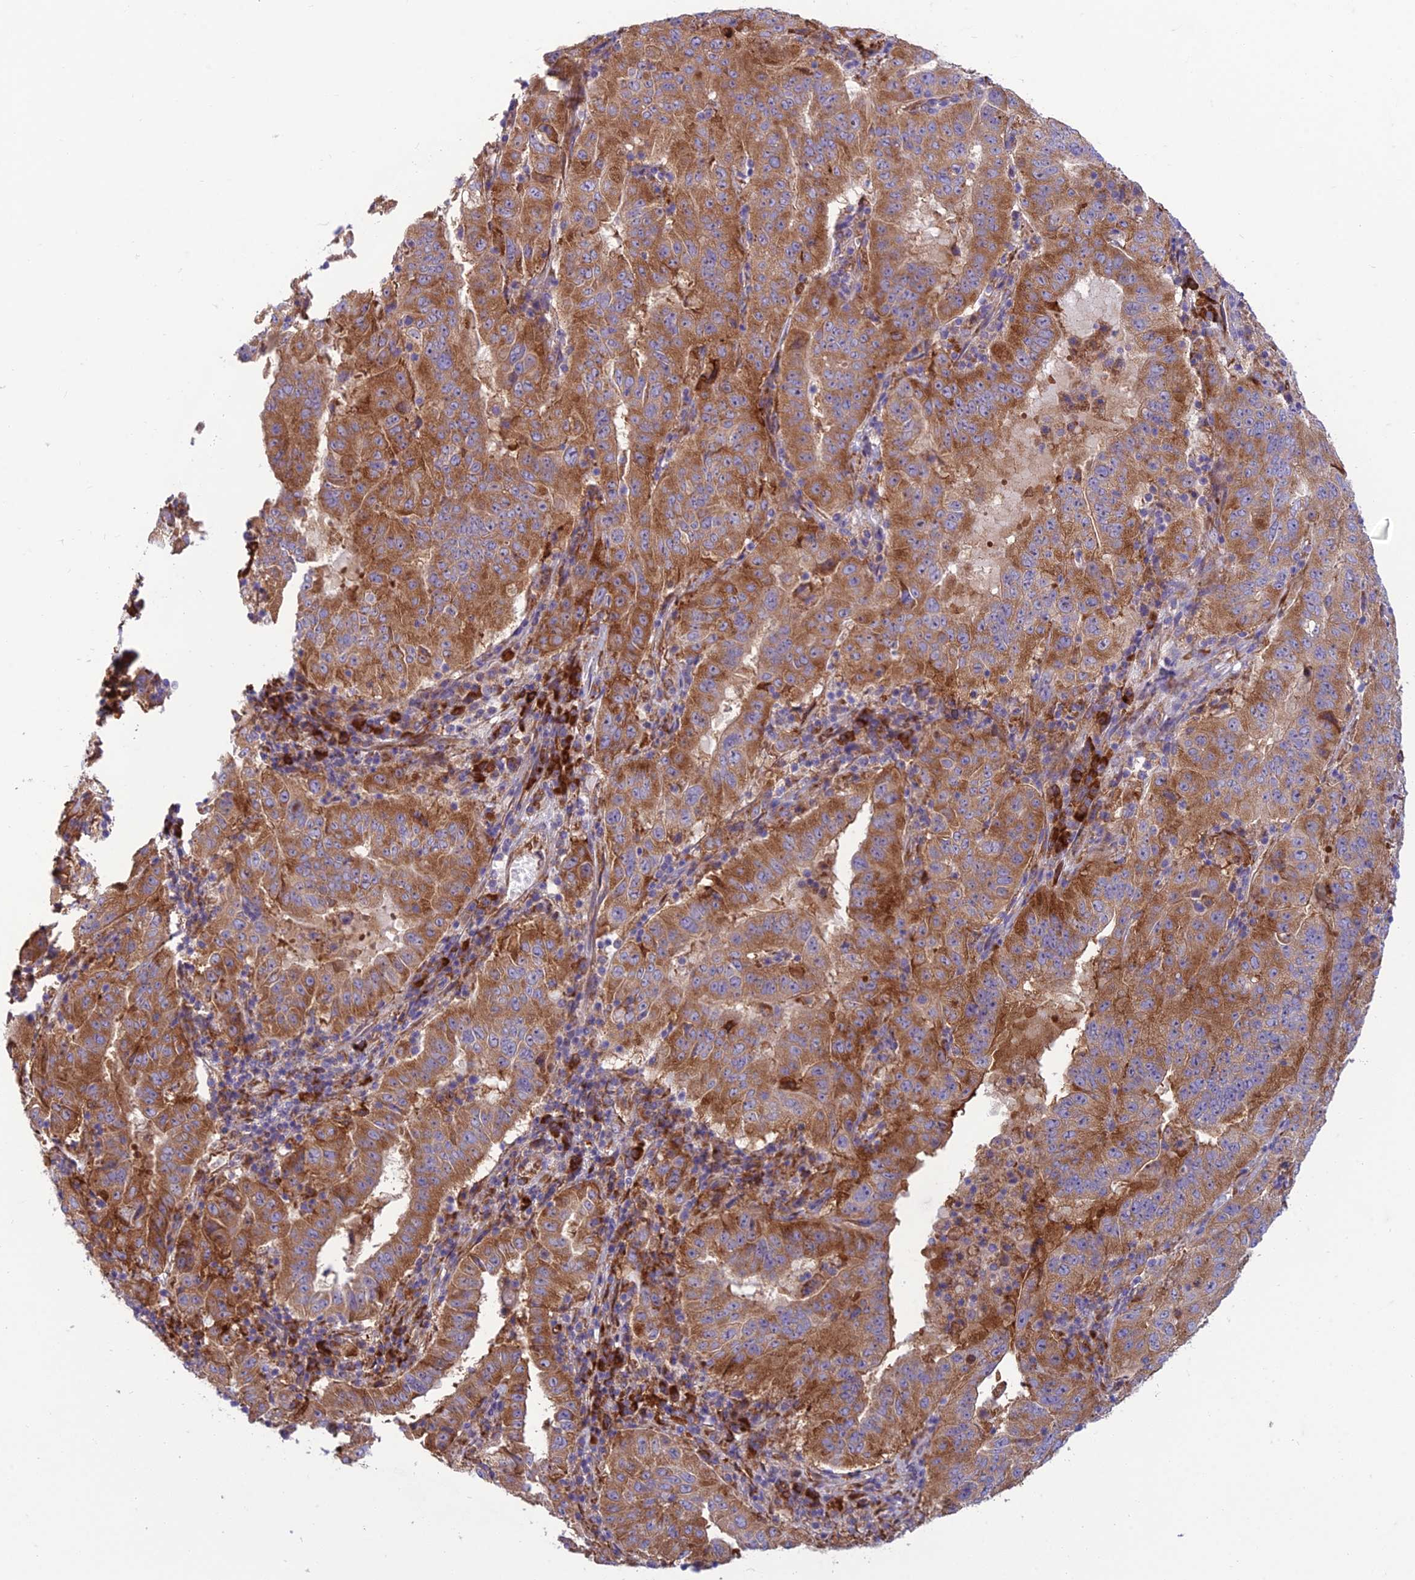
{"staining": {"intensity": "moderate", "quantity": ">75%", "location": "cytoplasmic/membranous"}, "tissue": "pancreatic cancer", "cell_type": "Tumor cells", "image_type": "cancer", "snomed": [{"axis": "morphology", "description": "Adenocarcinoma, NOS"}, {"axis": "topography", "description": "Pancreas"}], "caption": "Moderate cytoplasmic/membranous protein expression is present in approximately >75% of tumor cells in pancreatic cancer (adenocarcinoma). Using DAB (brown) and hematoxylin (blue) stains, captured at high magnification using brightfield microscopy.", "gene": "RPL17-C18orf32", "patient": {"sex": "male", "age": 63}}